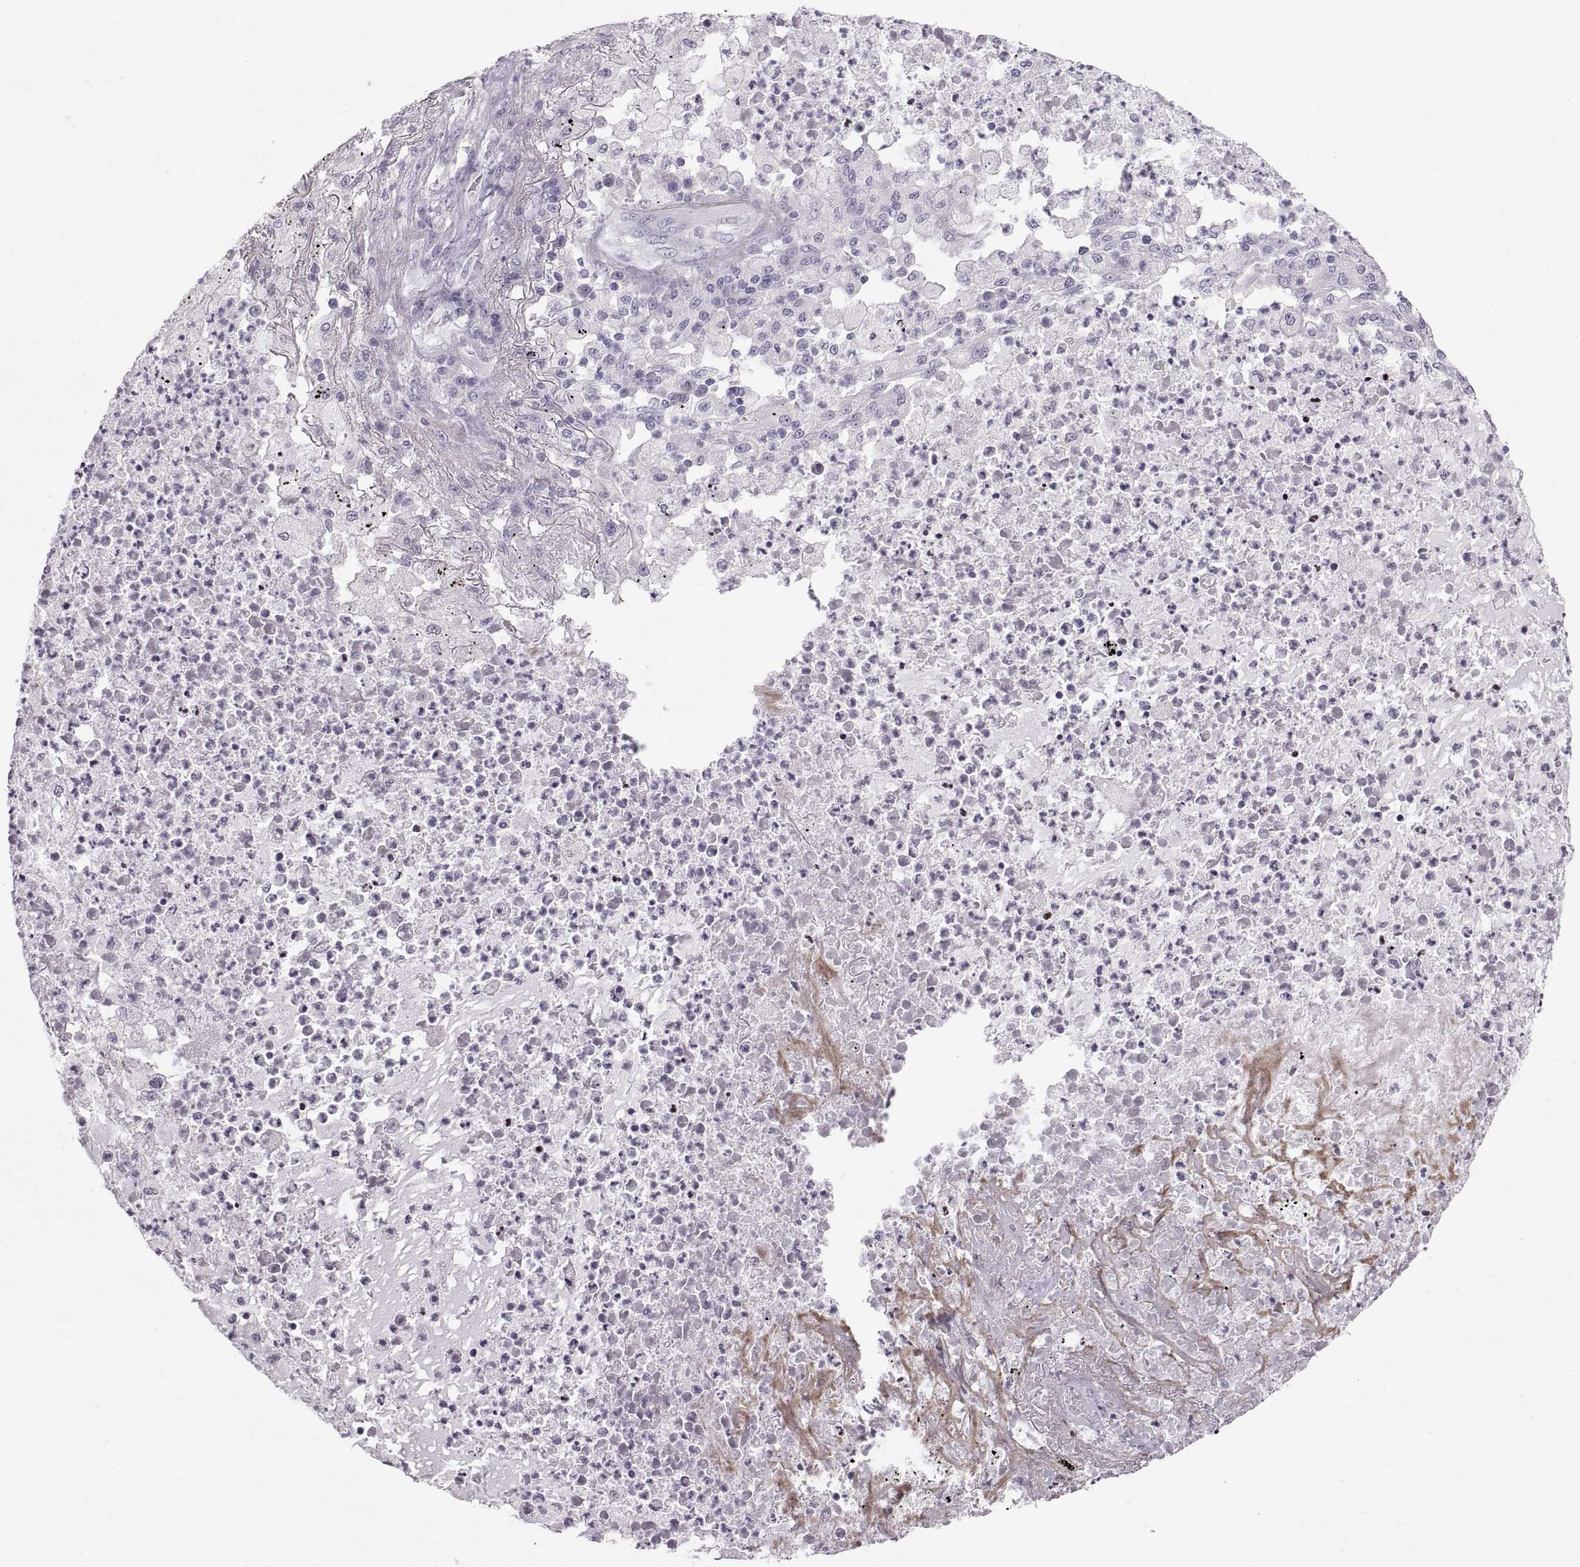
{"staining": {"intensity": "negative", "quantity": "none", "location": "none"}, "tissue": "lung cancer", "cell_type": "Tumor cells", "image_type": "cancer", "snomed": [{"axis": "morphology", "description": "Adenocarcinoma, NOS"}, {"axis": "topography", "description": "Lung"}], "caption": "Immunohistochemistry photomicrograph of neoplastic tissue: lung adenocarcinoma stained with DAB (3,3'-diaminobenzidine) demonstrates no significant protein positivity in tumor cells. (Stains: DAB immunohistochemistry (IHC) with hematoxylin counter stain, Microscopy: brightfield microscopy at high magnification).", "gene": "SPACDR", "patient": {"sex": "female", "age": 73}}